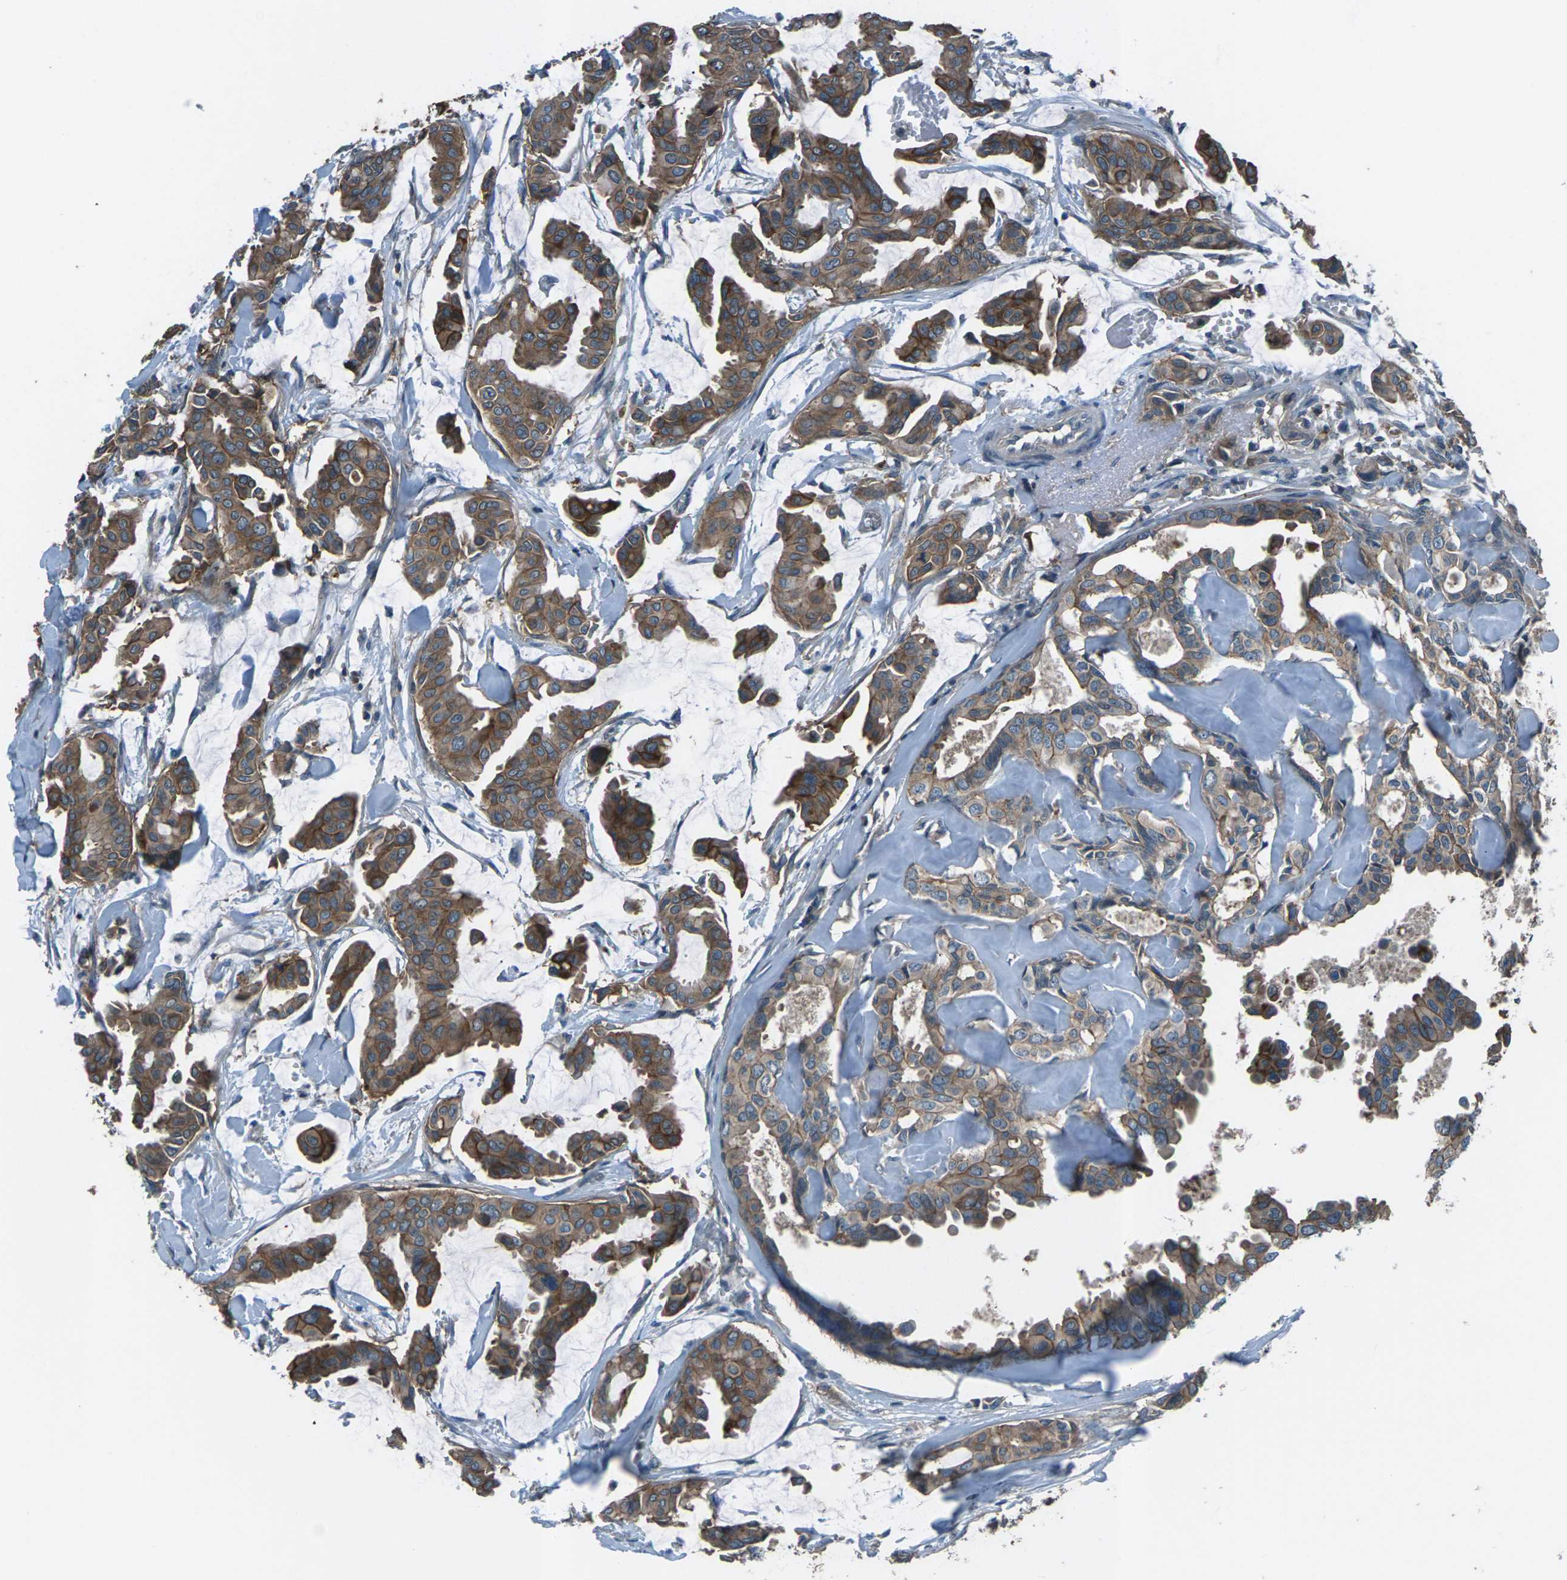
{"staining": {"intensity": "strong", "quantity": ">75%", "location": "cytoplasmic/membranous"}, "tissue": "head and neck cancer", "cell_type": "Tumor cells", "image_type": "cancer", "snomed": [{"axis": "morphology", "description": "Adenocarcinoma, NOS"}, {"axis": "topography", "description": "Salivary gland"}, {"axis": "topography", "description": "Head-Neck"}], "caption": "Tumor cells exhibit strong cytoplasmic/membranous expression in about >75% of cells in head and neck adenocarcinoma.", "gene": "CMTM4", "patient": {"sex": "female", "age": 59}}